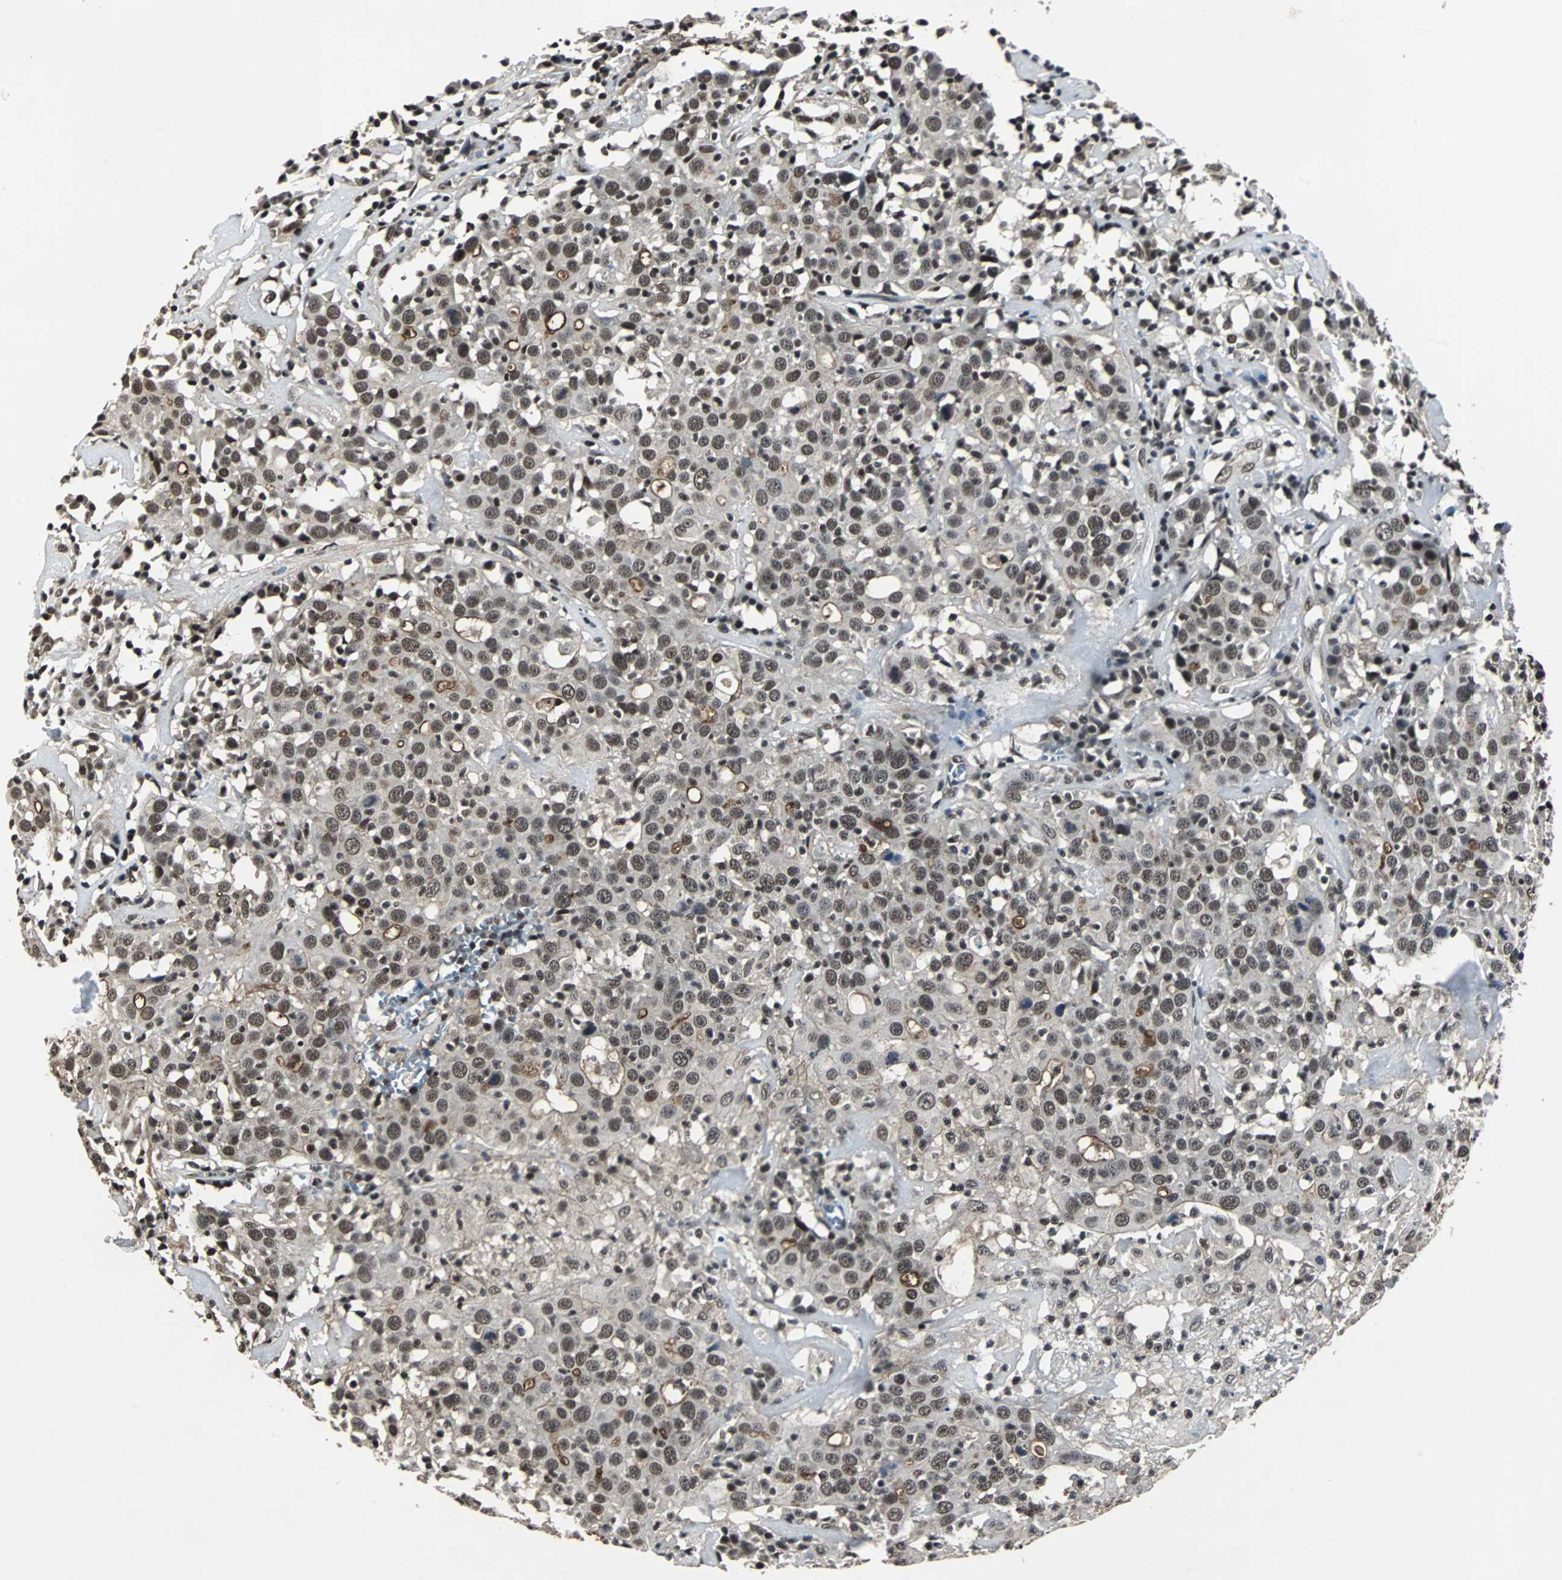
{"staining": {"intensity": "weak", "quantity": ">75%", "location": "nuclear"}, "tissue": "head and neck cancer", "cell_type": "Tumor cells", "image_type": "cancer", "snomed": [{"axis": "morphology", "description": "Adenocarcinoma, NOS"}, {"axis": "topography", "description": "Salivary gland"}, {"axis": "topography", "description": "Head-Neck"}], "caption": "A low amount of weak nuclear positivity is present in approximately >75% of tumor cells in head and neck cancer tissue. The staining was performed using DAB, with brown indicating positive protein expression. Nuclei are stained blue with hematoxylin.", "gene": "MKX", "patient": {"sex": "female", "age": 65}}